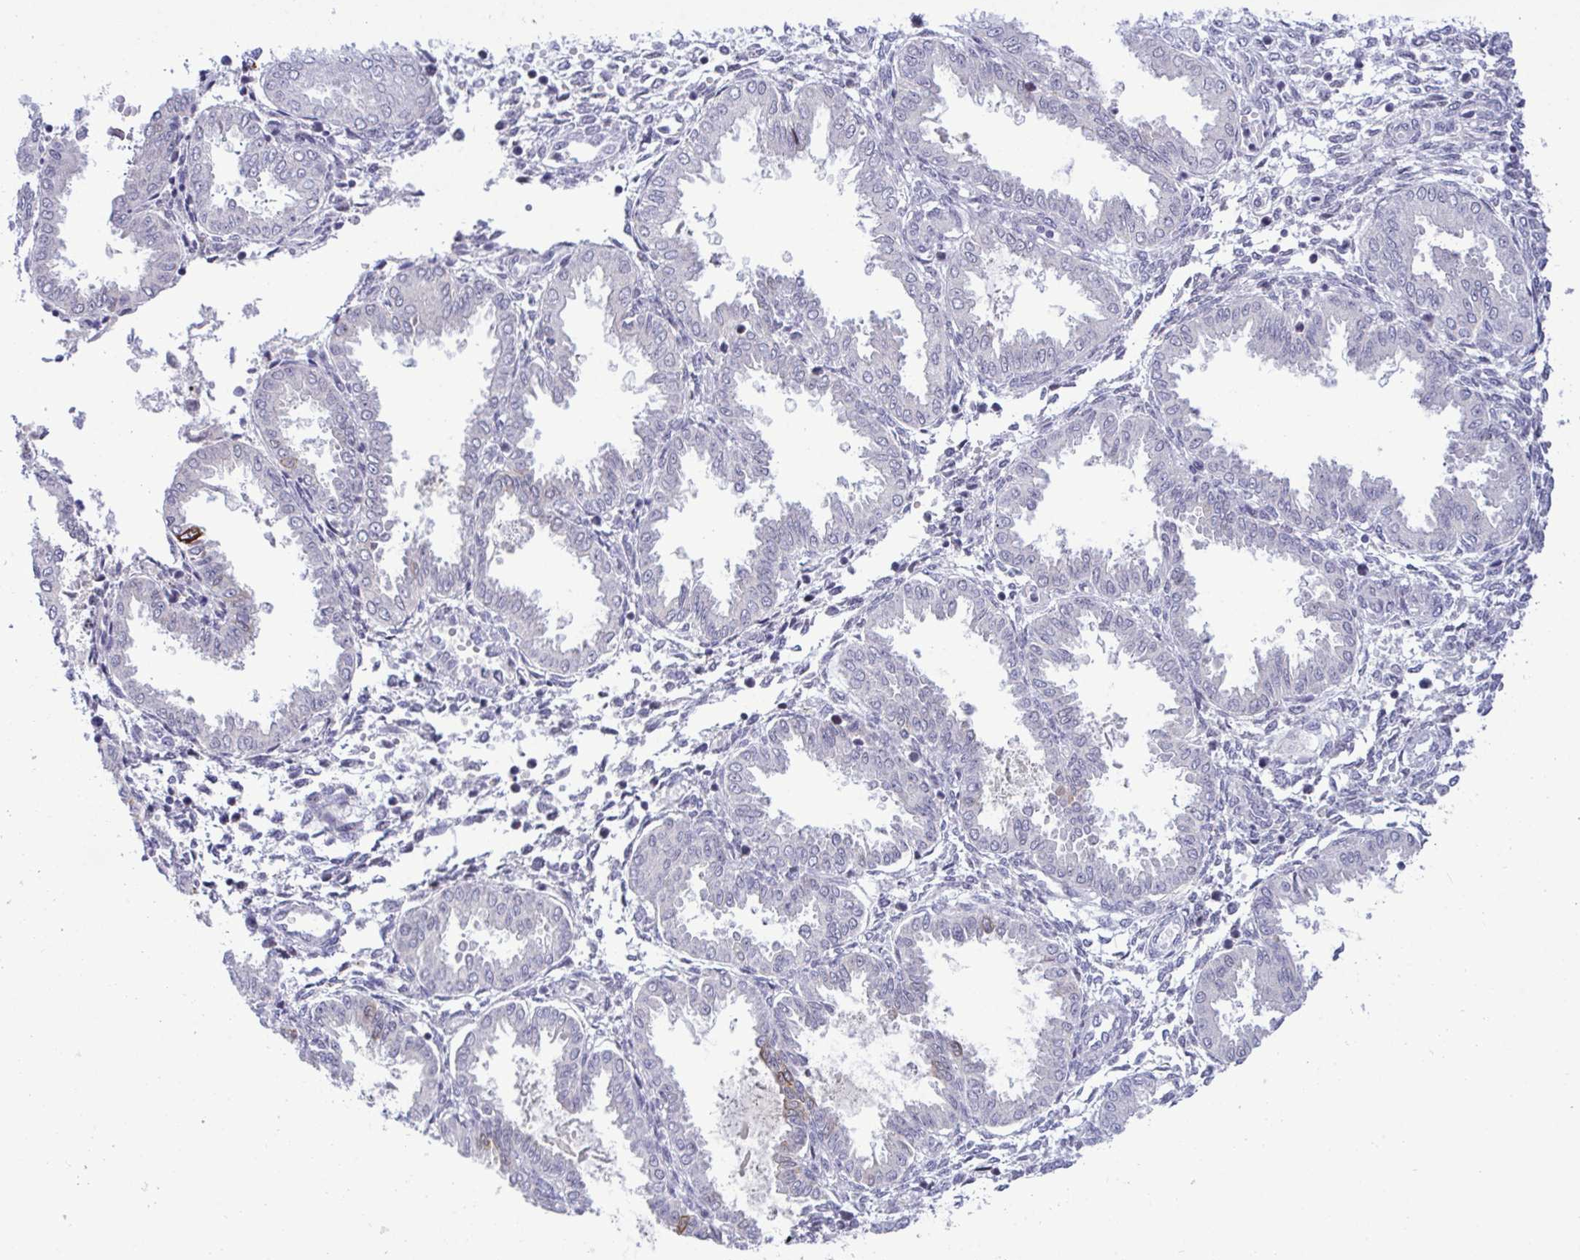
{"staining": {"intensity": "negative", "quantity": "none", "location": "none"}, "tissue": "endometrium", "cell_type": "Cells in endometrial stroma", "image_type": "normal", "snomed": [{"axis": "morphology", "description": "Normal tissue, NOS"}, {"axis": "topography", "description": "Endometrium"}], "caption": "An image of human endometrium is negative for staining in cells in endometrial stroma. The staining was performed using DAB to visualize the protein expression in brown, while the nuclei were stained in blue with hematoxylin (Magnification: 20x).", "gene": "EPOP", "patient": {"sex": "female", "age": 33}}